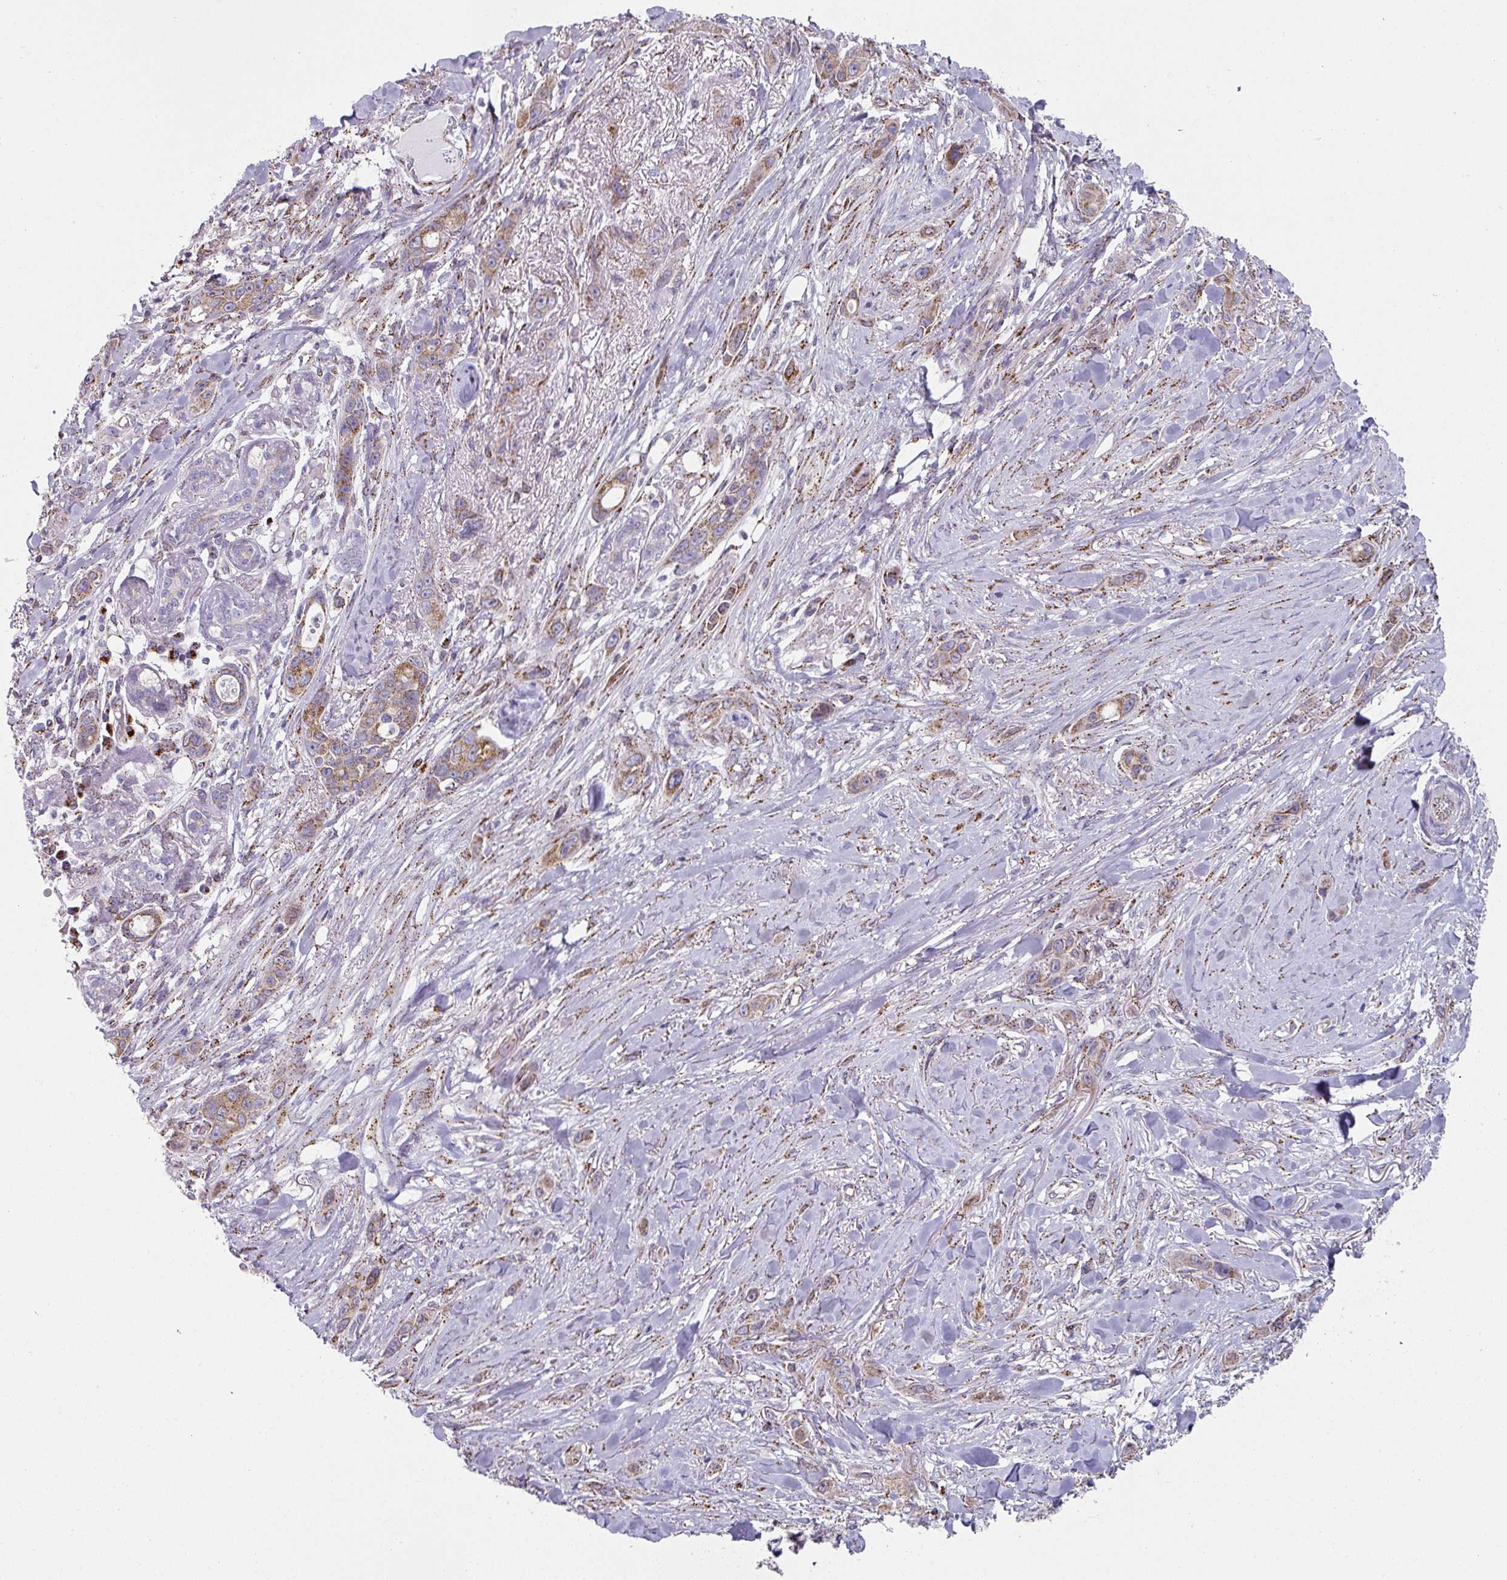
{"staining": {"intensity": "moderate", "quantity": "25%-75%", "location": "cytoplasmic/membranous"}, "tissue": "skin cancer", "cell_type": "Tumor cells", "image_type": "cancer", "snomed": [{"axis": "morphology", "description": "Squamous cell carcinoma, NOS"}, {"axis": "topography", "description": "Skin"}], "caption": "This is a photomicrograph of immunohistochemistry staining of skin squamous cell carcinoma, which shows moderate positivity in the cytoplasmic/membranous of tumor cells.", "gene": "CCDC85B", "patient": {"sex": "female", "age": 69}}